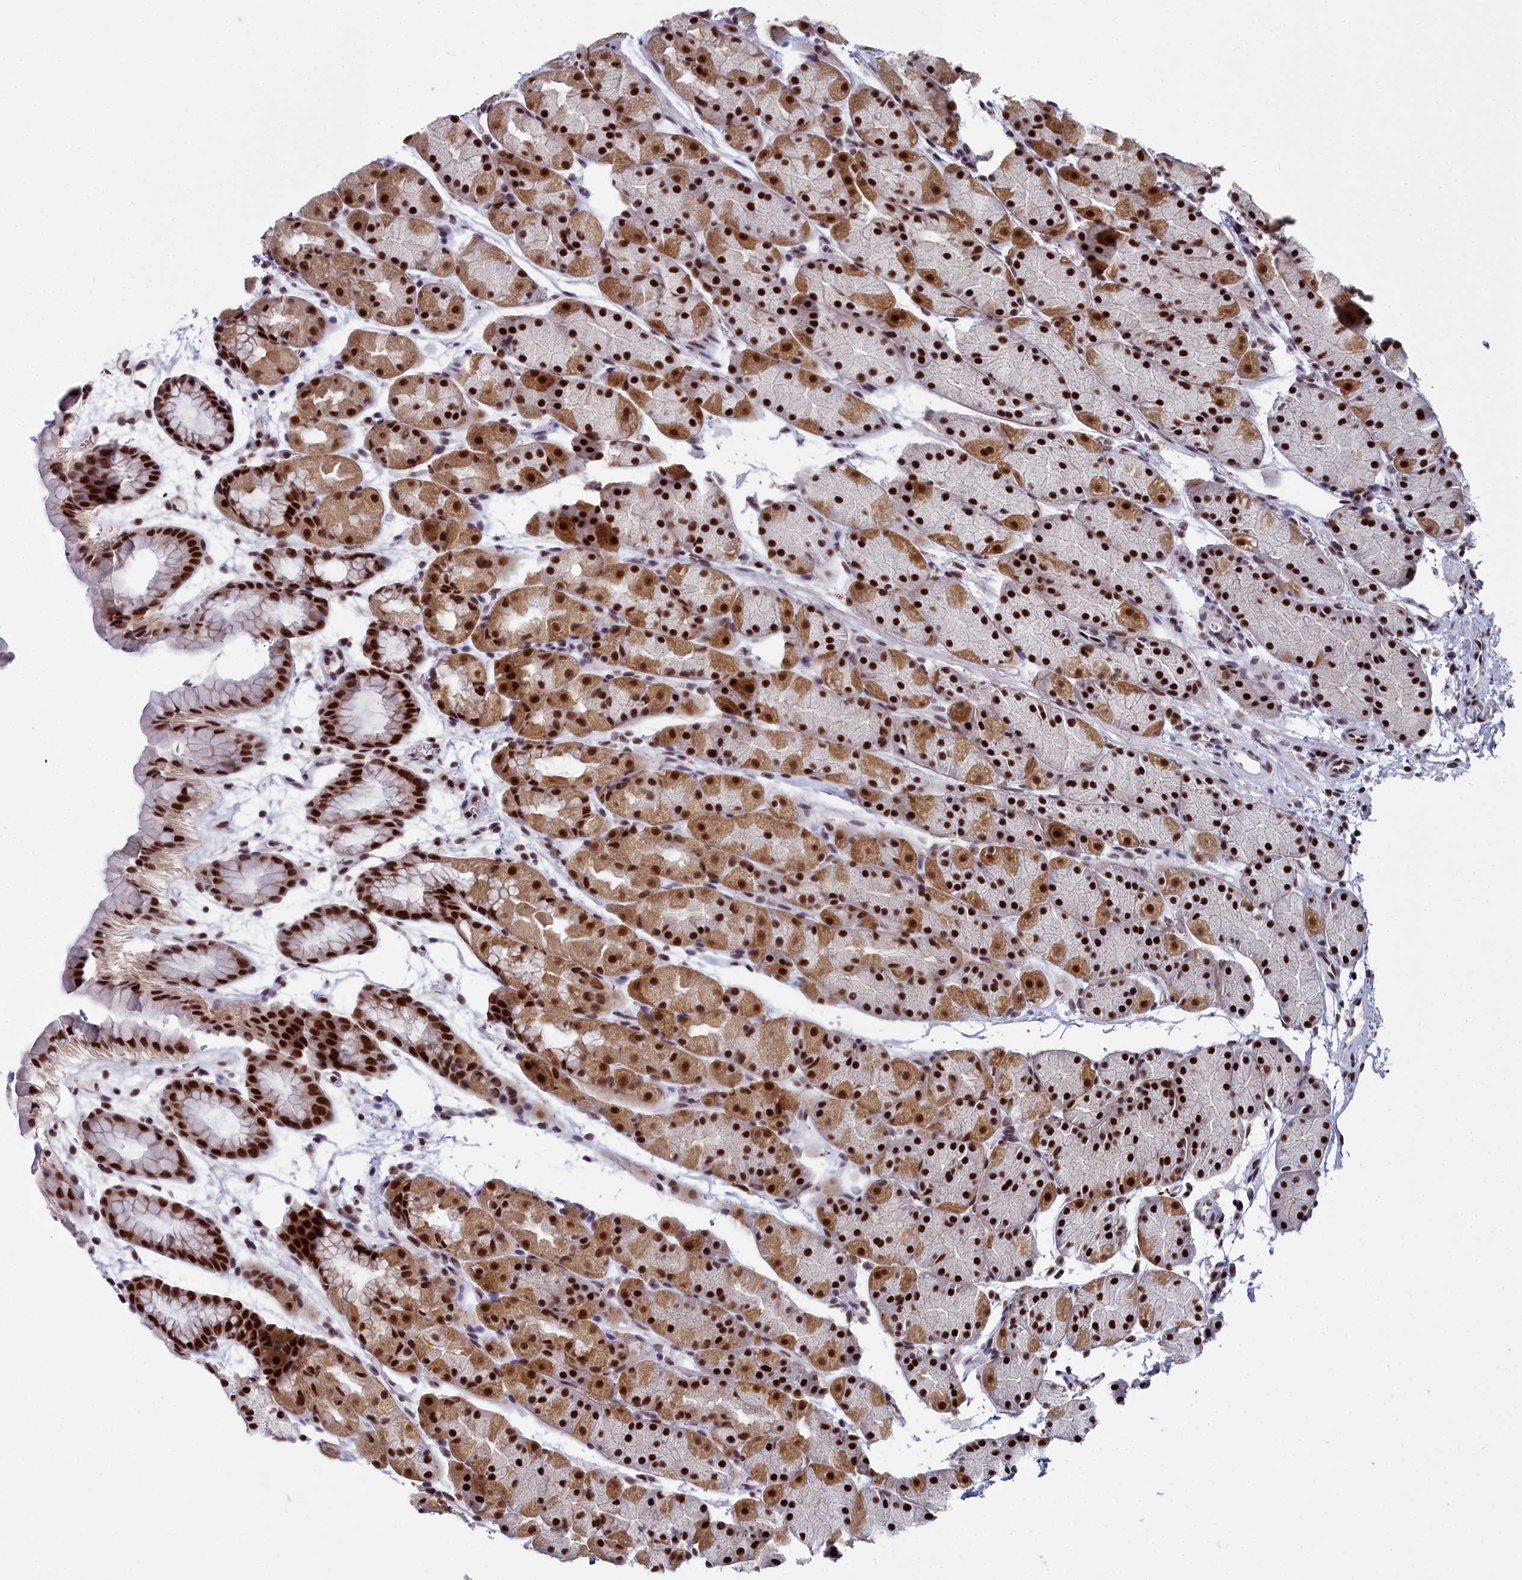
{"staining": {"intensity": "strong", "quantity": ">75%", "location": "cytoplasmic/membranous,nuclear"}, "tissue": "stomach", "cell_type": "Glandular cells", "image_type": "normal", "snomed": [{"axis": "morphology", "description": "Normal tissue, NOS"}, {"axis": "topography", "description": "Stomach, upper"}, {"axis": "topography", "description": "Stomach"}], "caption": "A photomicrograph showing strong cytoplasmic/membranous,nuclear expression in about >75% of glandular cells in unremarkable stomach, as visualized by brown immunohistochemical staining.", "gene": "SF3B3", "patient": {"sex": "male", "age": 47}}